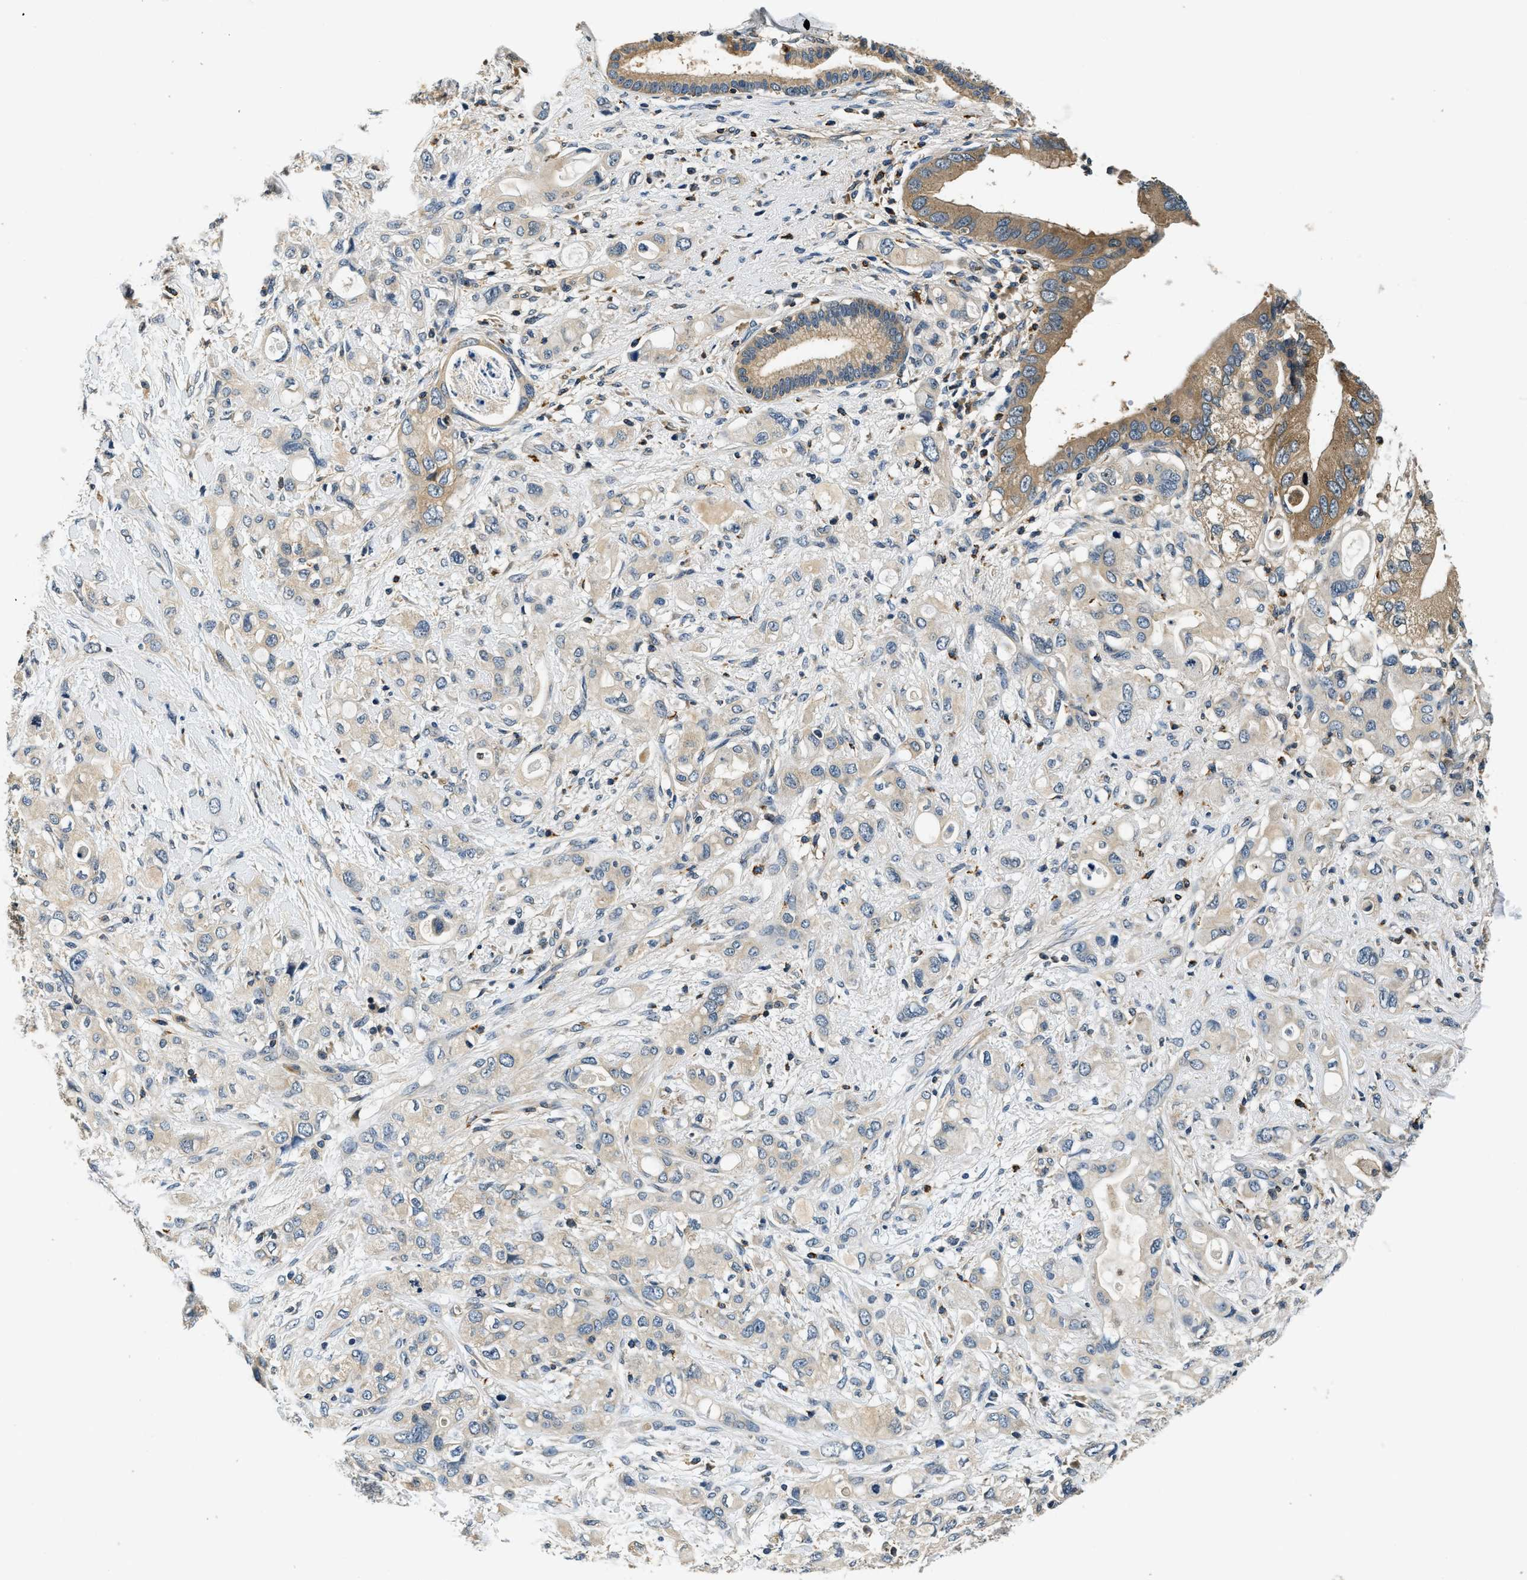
{"staining": {"intensity": "moderate", "quantity": "<25%", "location": "cytoplasmic/membranous"}, "tissue": "pancreatic cancer", "cell_type": "Tumor cells", "image_type": "cancer", "snomed": [{"axis": "morphology", "description": "Adenocarcinoma, NOS"}, {"axis": "topography", "description": "Pancreas"}], "caption": "Moderate cytoplasmic/membranous positivity for a protein is appreciated in approximately <25% of tumor cells of adenocarcinoma (pancreatic) using IHC.", "gene": "RESF1", "patient": {"sex": "female", "age": 56}}